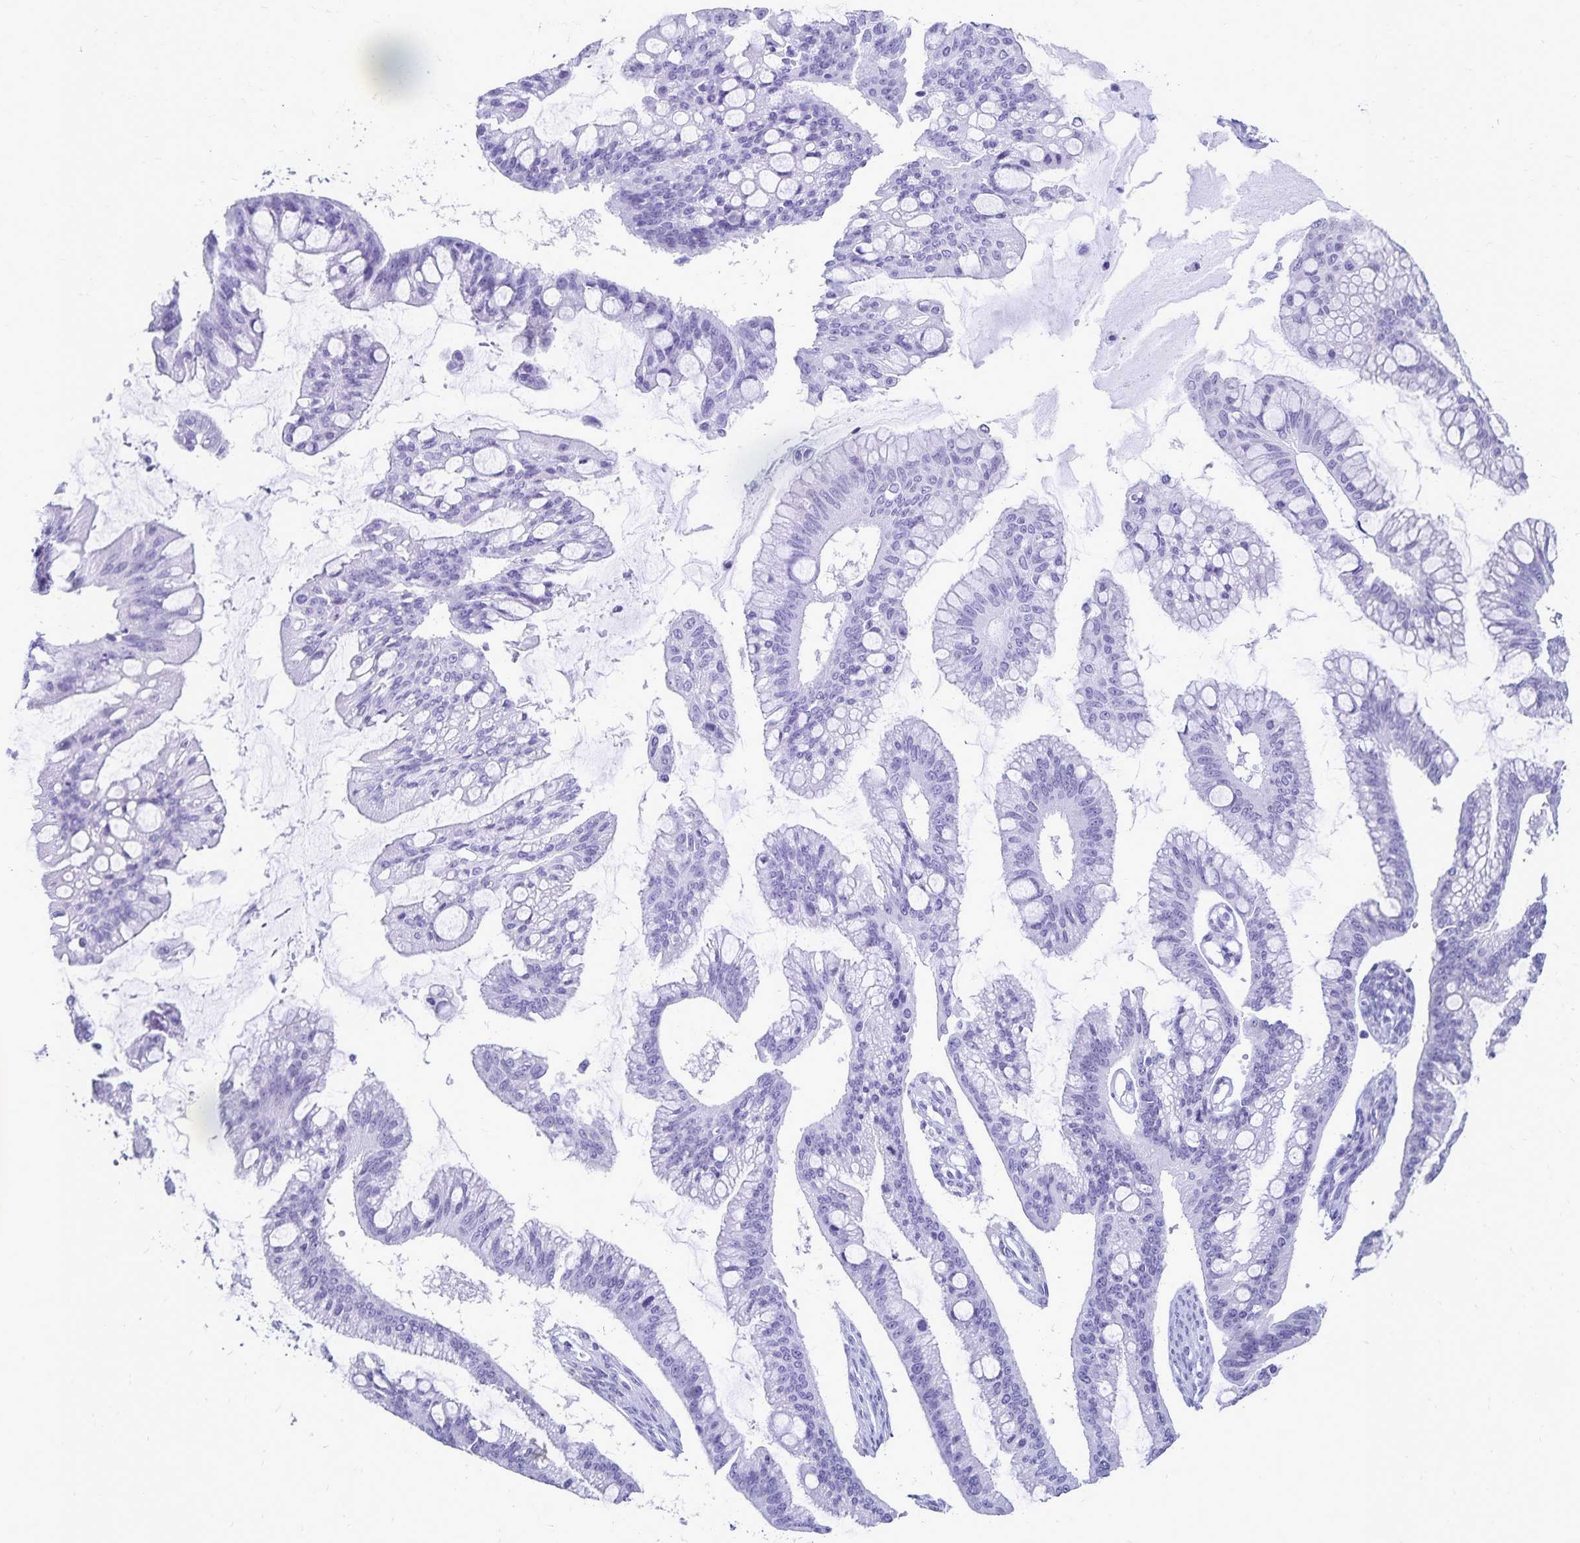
{"staining": {"intensity": "negative", "quantity": "none", "location": "none"}, "tissue": "ovarian cancer", "cell_type": "Tumor cells", "image_type": "cancer", "snomed": [{"axis": "morphology", "description": "Cystadenocarcinoma, mucinous, NOS"}, {"axis": "topography", "description": "Ovary"}], "caption": "A high-resolution image shows IHC staining of ovarian mucinous cystadenocarcinoma, which reveals no significant staining in tumor cells.", "gene": "GIP", "patient": {"sex": "female", "age": 73}}